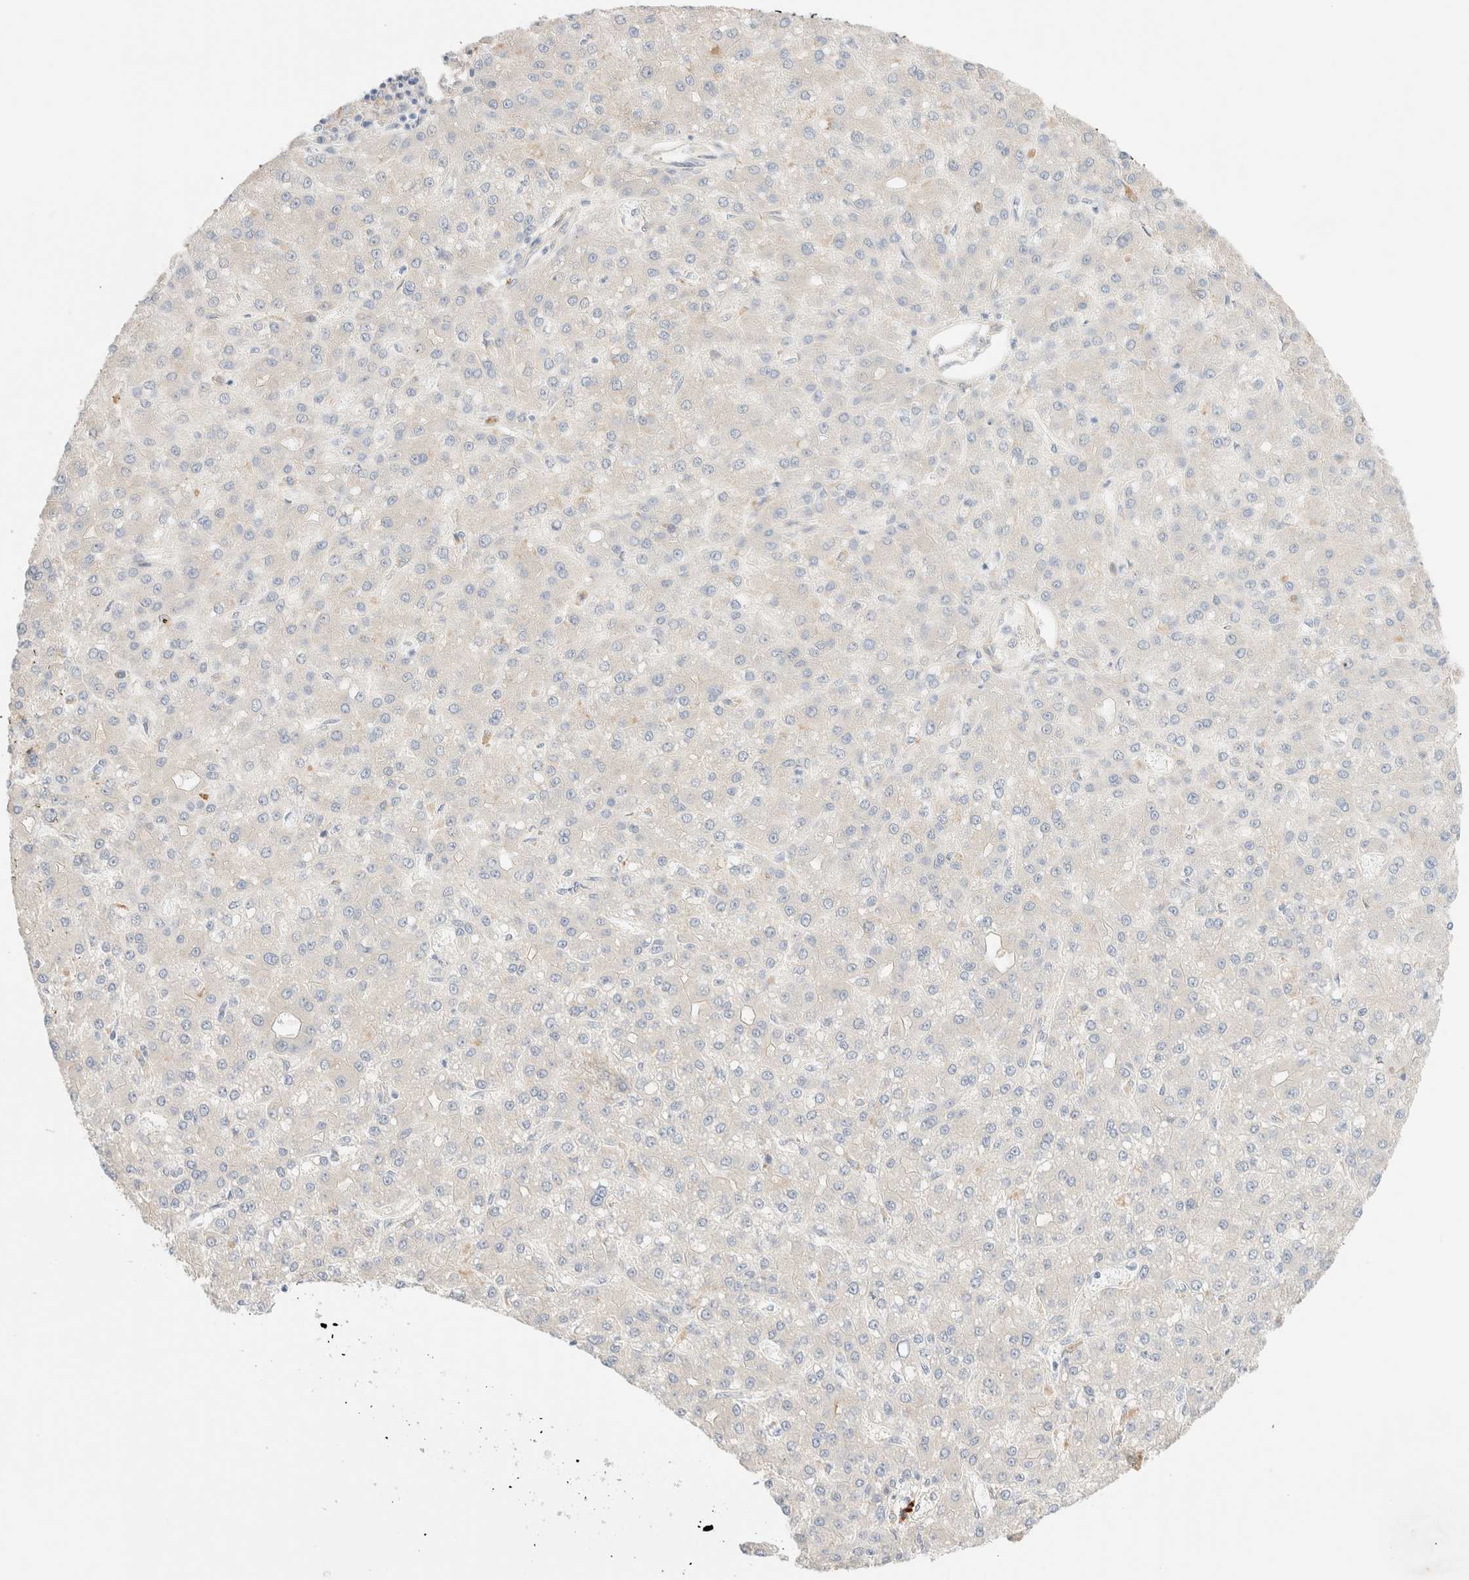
{"staining": {"intensity": "negative", "quantity": "none", "location": "none"}, "tissue": "liver cancer", "cell_type": "Tumor cells", "image_type": "cancer", "snomed": [{"axis": "morphology", "description": "Carcinoma, Hepatocellular, NOS"}, {"axis": "topography", "description": "Liver"}], "caption": "Immunohistochemistry (IHC) of liver cancer (hepatocellular carcinoma) reveals no expression in tumor cells.", "gene": "NIBAN2", "patient": {"sex": "male", "age": 67}}